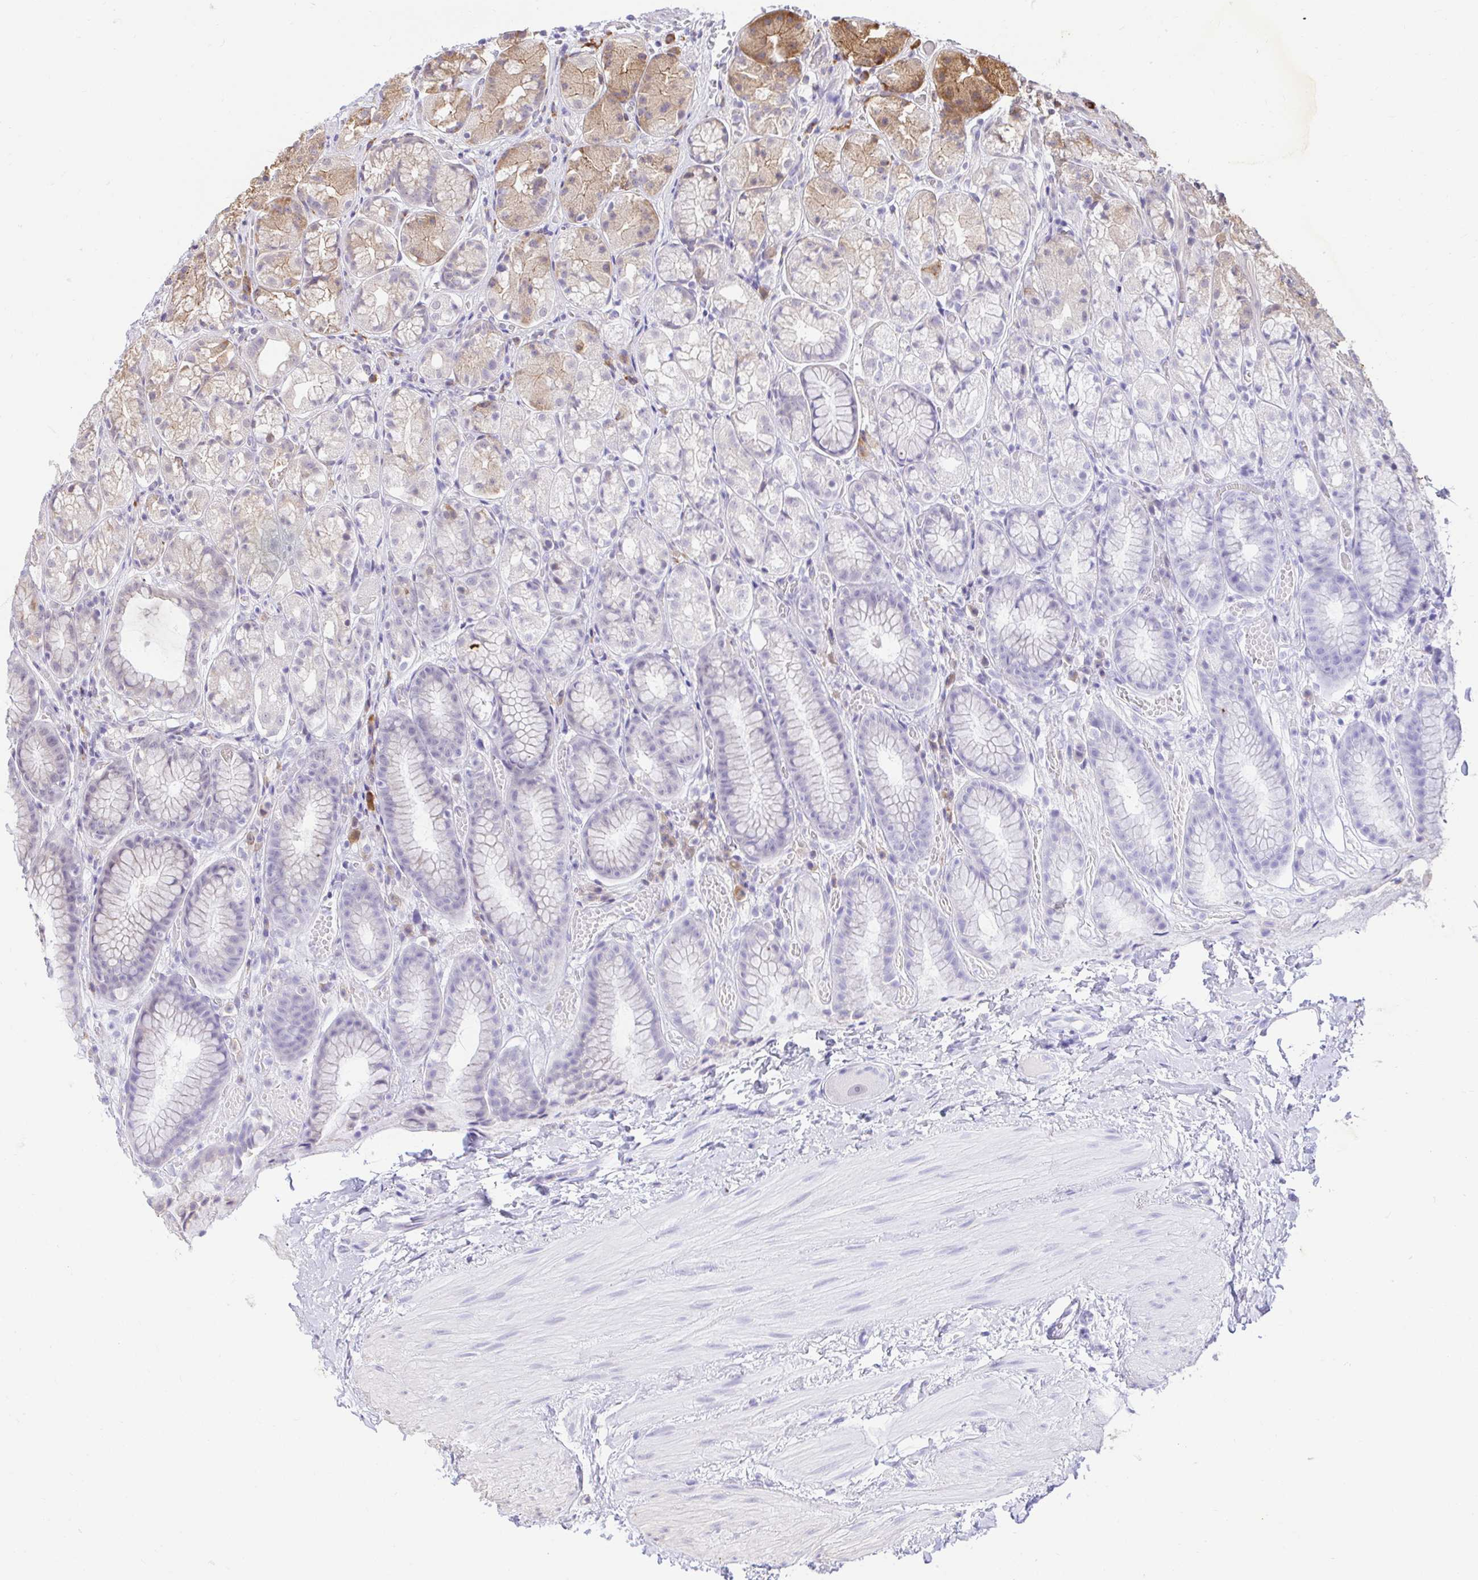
{"staining": {"intensity": "strong", "quantity": "25%-75%", "location": "cytoplasmic/membranous"}, "tissue": "stomach", "cell_type": "Glandular cells", "image_type": "normal", "snomed": [{"axis": "morphology", "description": "Normal tissue, NOS"}, {"axis": "topography", "description": "Stomach"}], "caption": "Glandular cells show high levels of strong cytoplasmic/membranous expression in about 25%-75% of cells in normal human stomach.", "gene": "NAALAD2", "patient": {"sex": "male", "age": 70}}